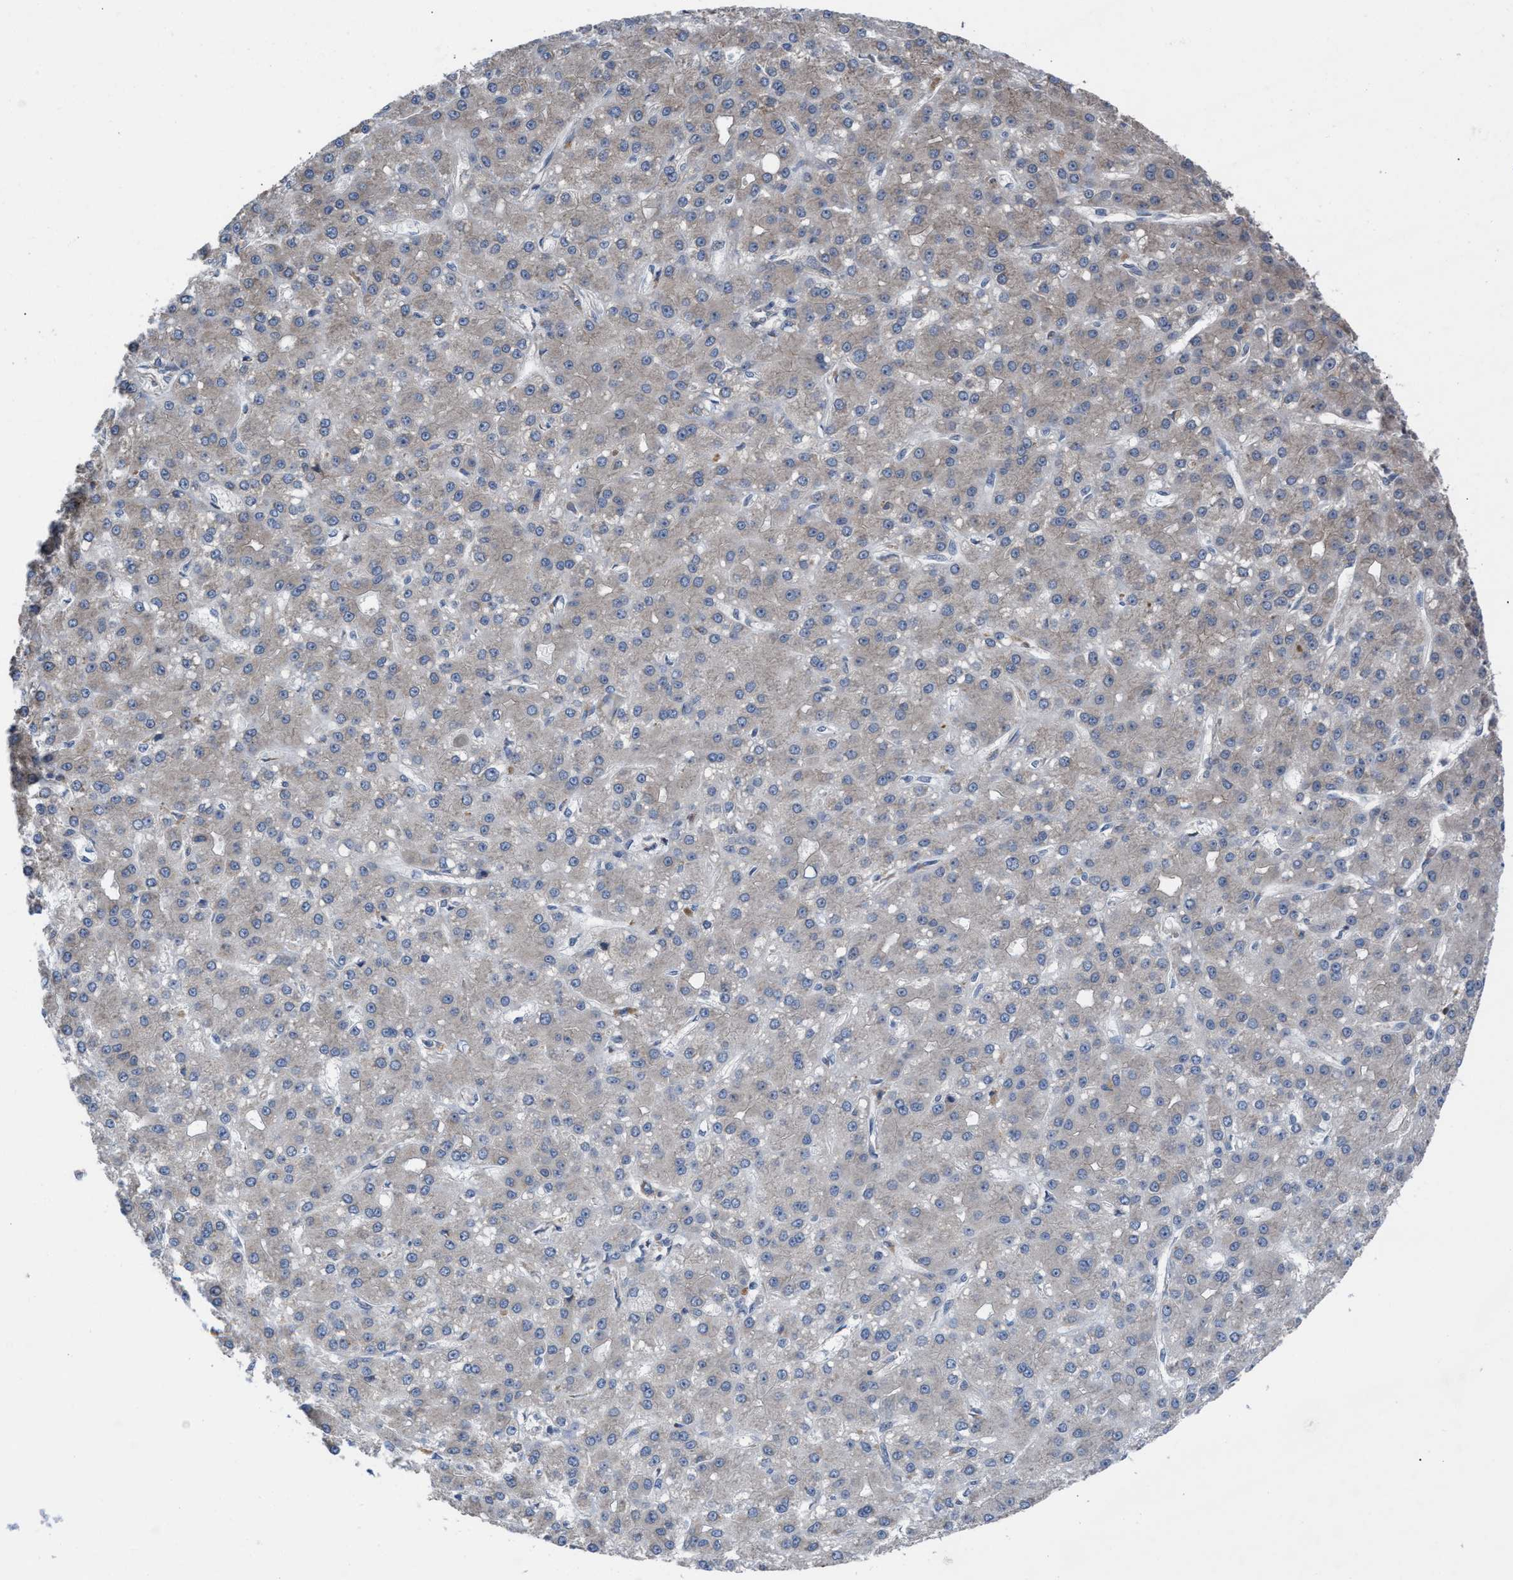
{"staining": {"intensity": "negative", "quantity": "none", "location": "none"}, "tissue": "liver cancer", "cell_type": "Tumor cells", "image_type": "cancer", "snomed": [{"axis": "morphology", "description": "Carcinoma, Hepatocellular, NOS"}, {"axis": "topography", "description": "Liver"}], "caption": "This is an IHC image of liver cancer (hepatocellular carcinoma). There is no positivity in tumor cells.", "gene": "TP53BP2", "patient": {"sex": "male", "age": 67}}